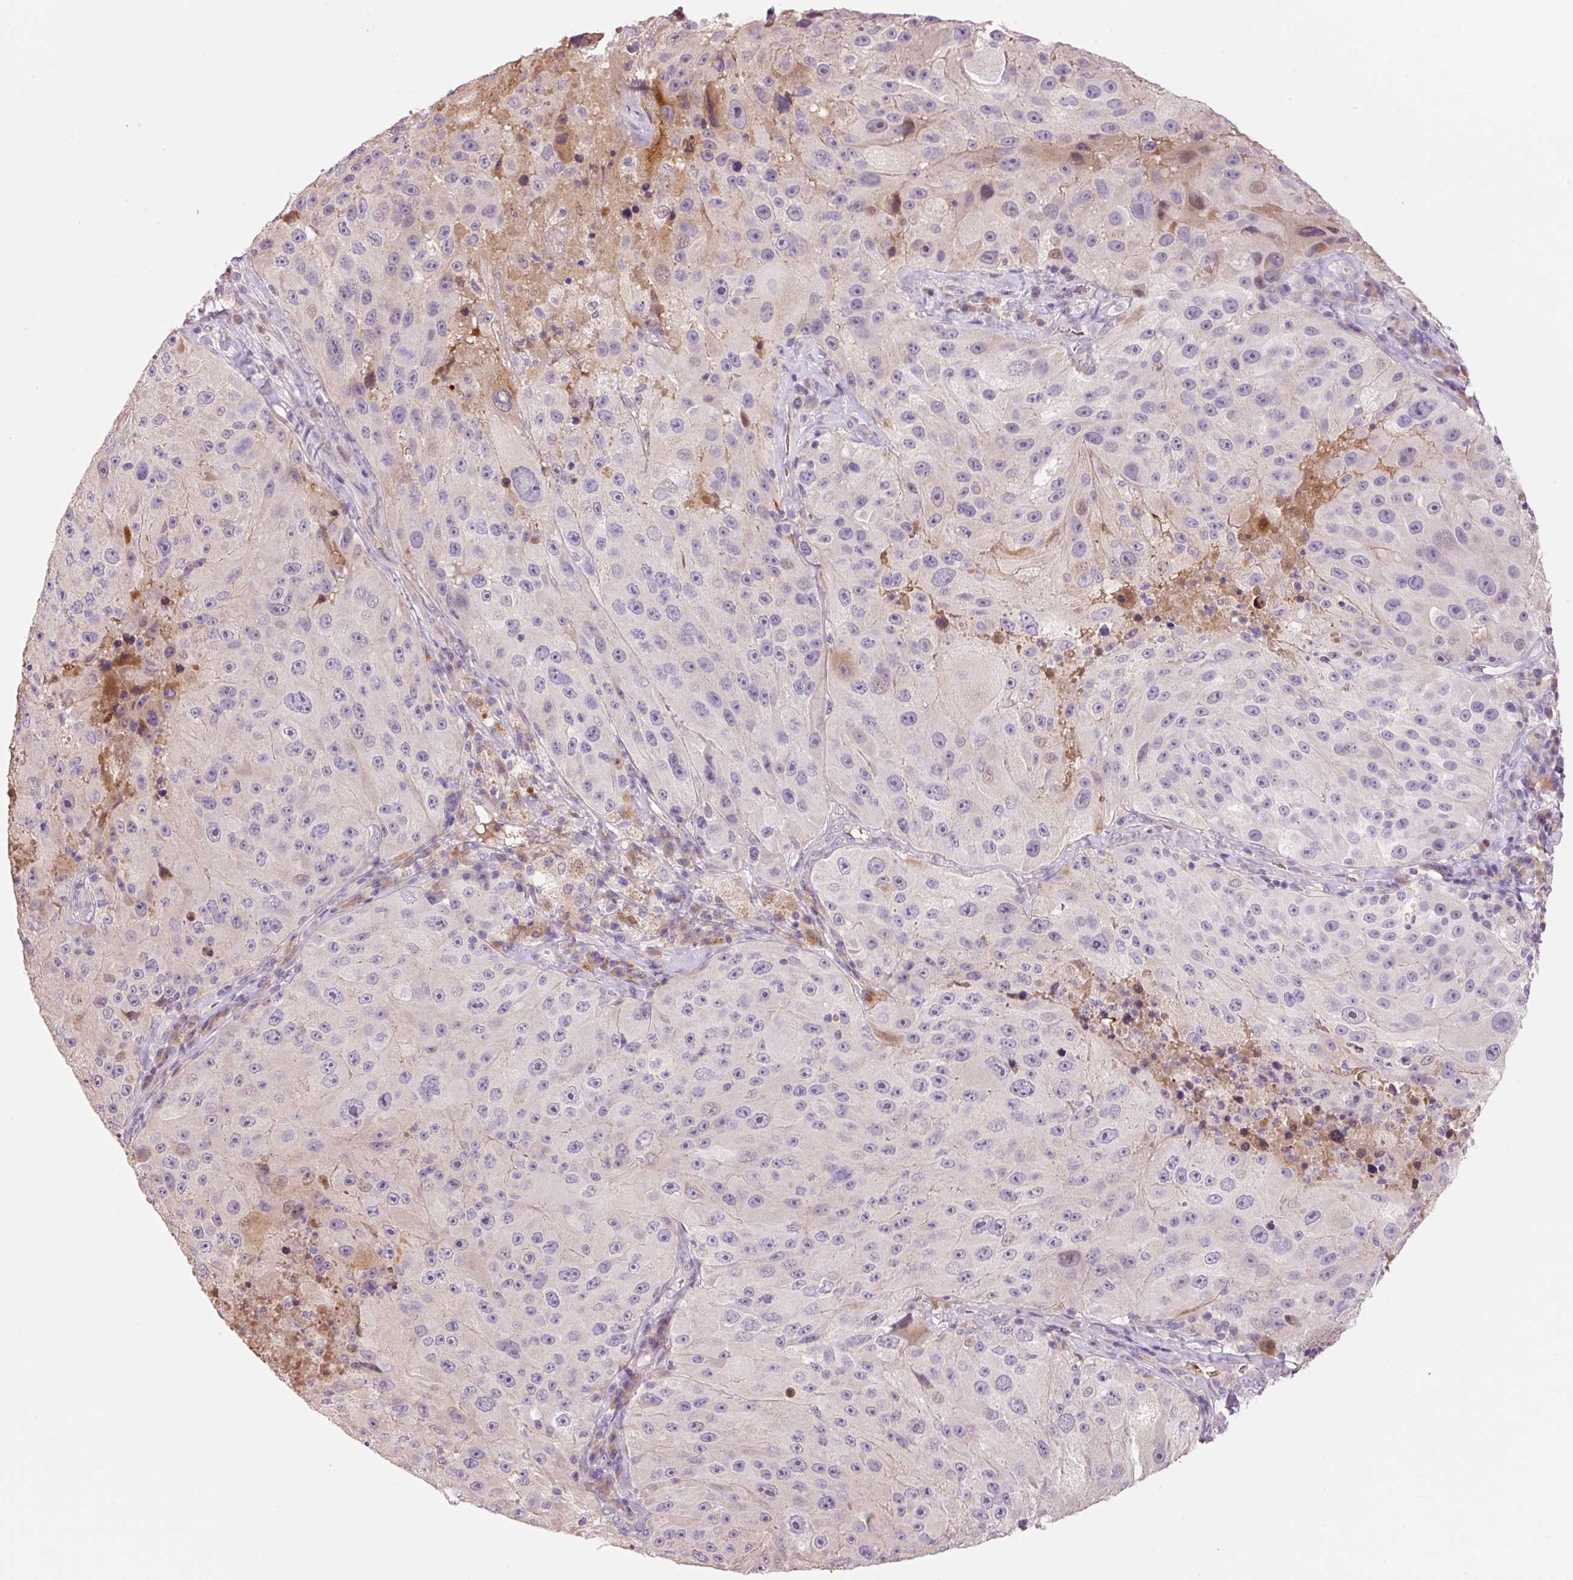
{"staining": {"intensity": "negative", "quantity": "none", "location": "none"}, "tissue": "melanoma", "cell_type": "Tumor cells", "image_type": "cancer", "snomed": [{"axis": "morphology", "description": "Malignant melanoma, Metastatic site"}, {"axis": "topography", "description": "Lymph node"}], "caption": "The immunohistochemistry (IHC) micrograph has no significant positivity in tumor cells of malignant melanoma (metastatic site) tissue.", "gene": "CMTM8", "patient": {"sex": "male", "age": 62}}